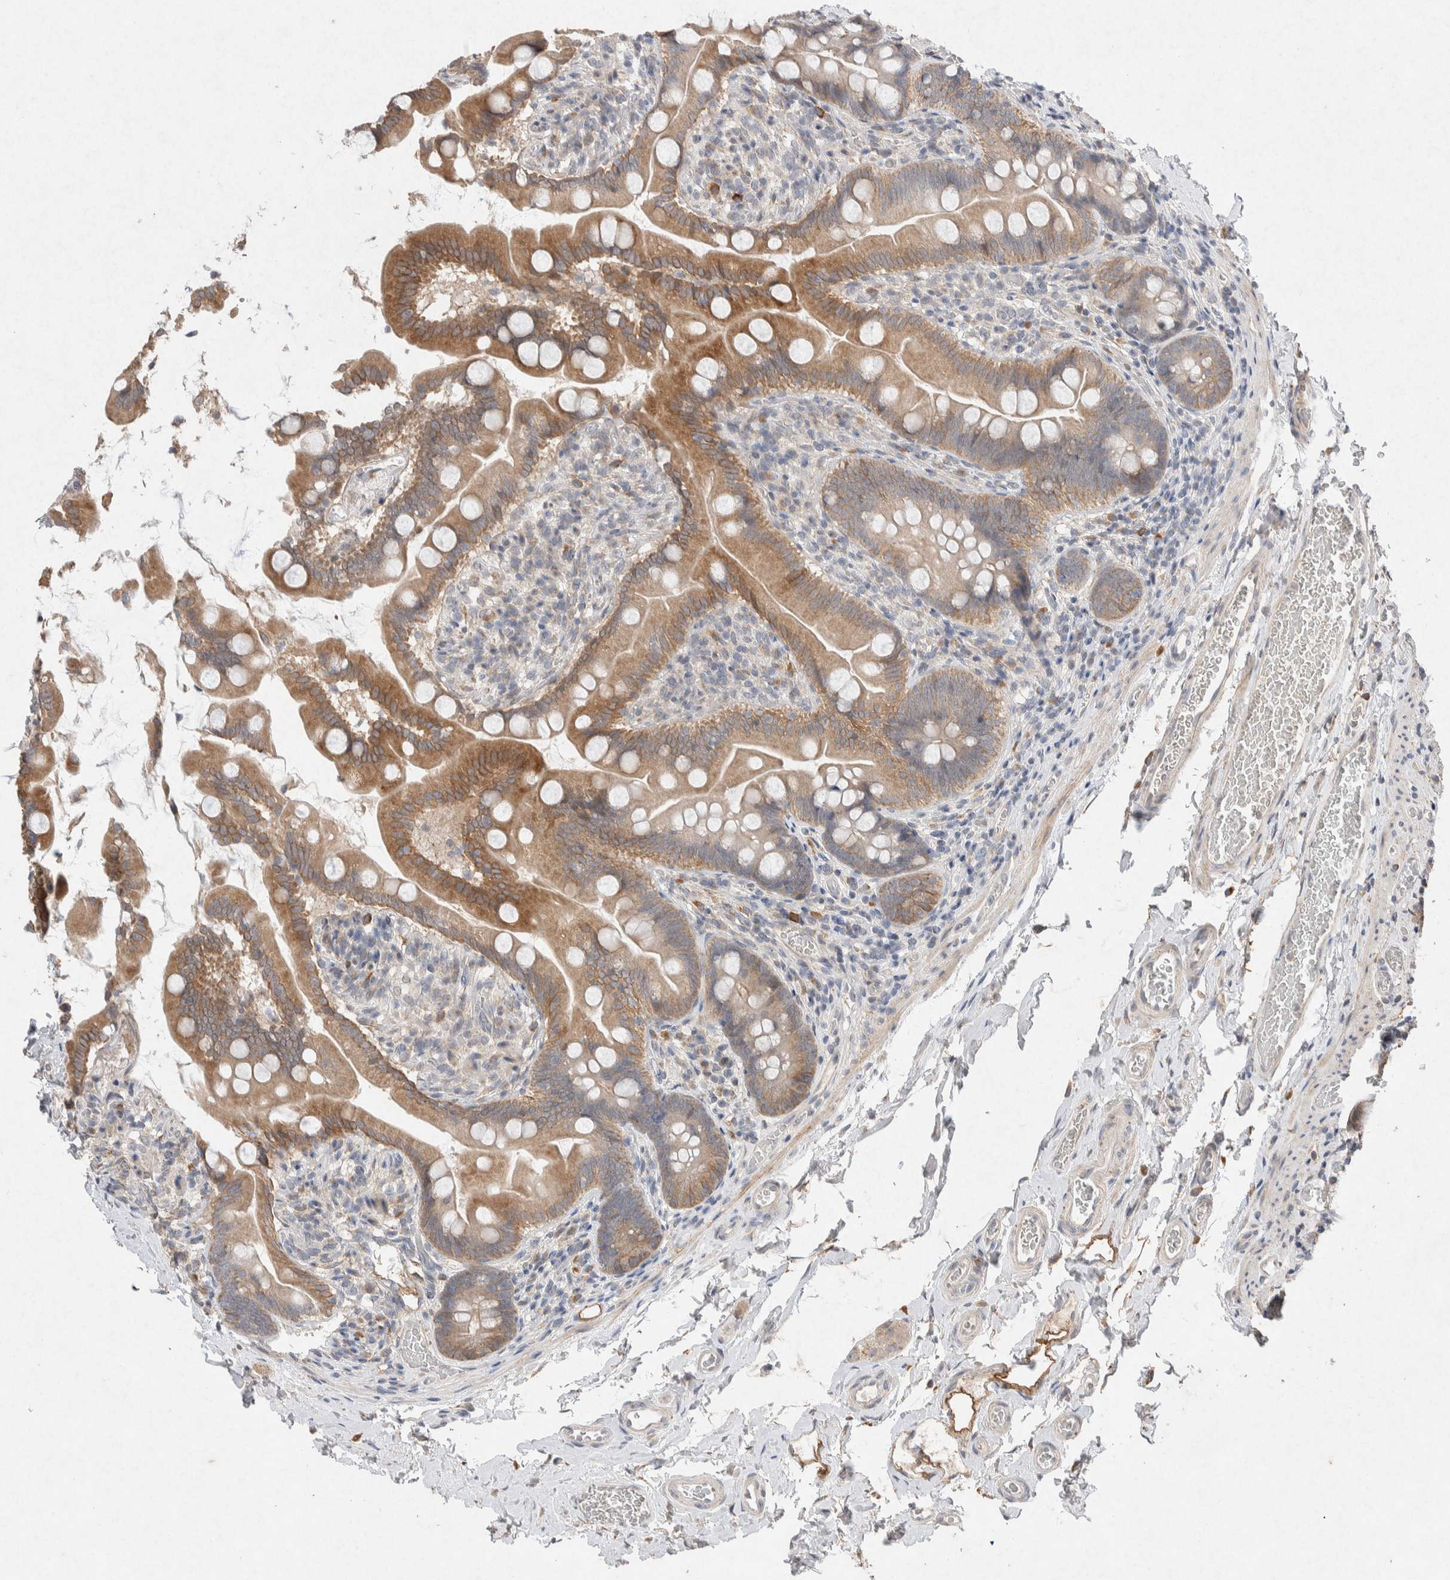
{"staining": {"intensity": "moderate", "quantity": "25%-75%", "location": "cytoplasmic/membranous"}, "tissue": "small intestine", "cell_type": "Glandular cells", "image_type": "normal", "snomed": [{"axis": "morphology", "description": "Normal tissue, NOS"}, {"axis": "topography", "description": "Small intestine"}], "caption": "Immunohistochemistry staining of normal small intestine, which demonstrates medium levels of moderate cytoplasmic/membranous staining in approximately 25%-75% of glandular cells indicating moderate cytoplasmic/membranous protein staining. The staining was performed using DAB (3,3'-diaminobenzidine) (brown) for protein detection and nuclei were counterstained in hematoxylin (blue).", "gene": "CMTM4", "patient": {"sex": "female", "age": 56}}